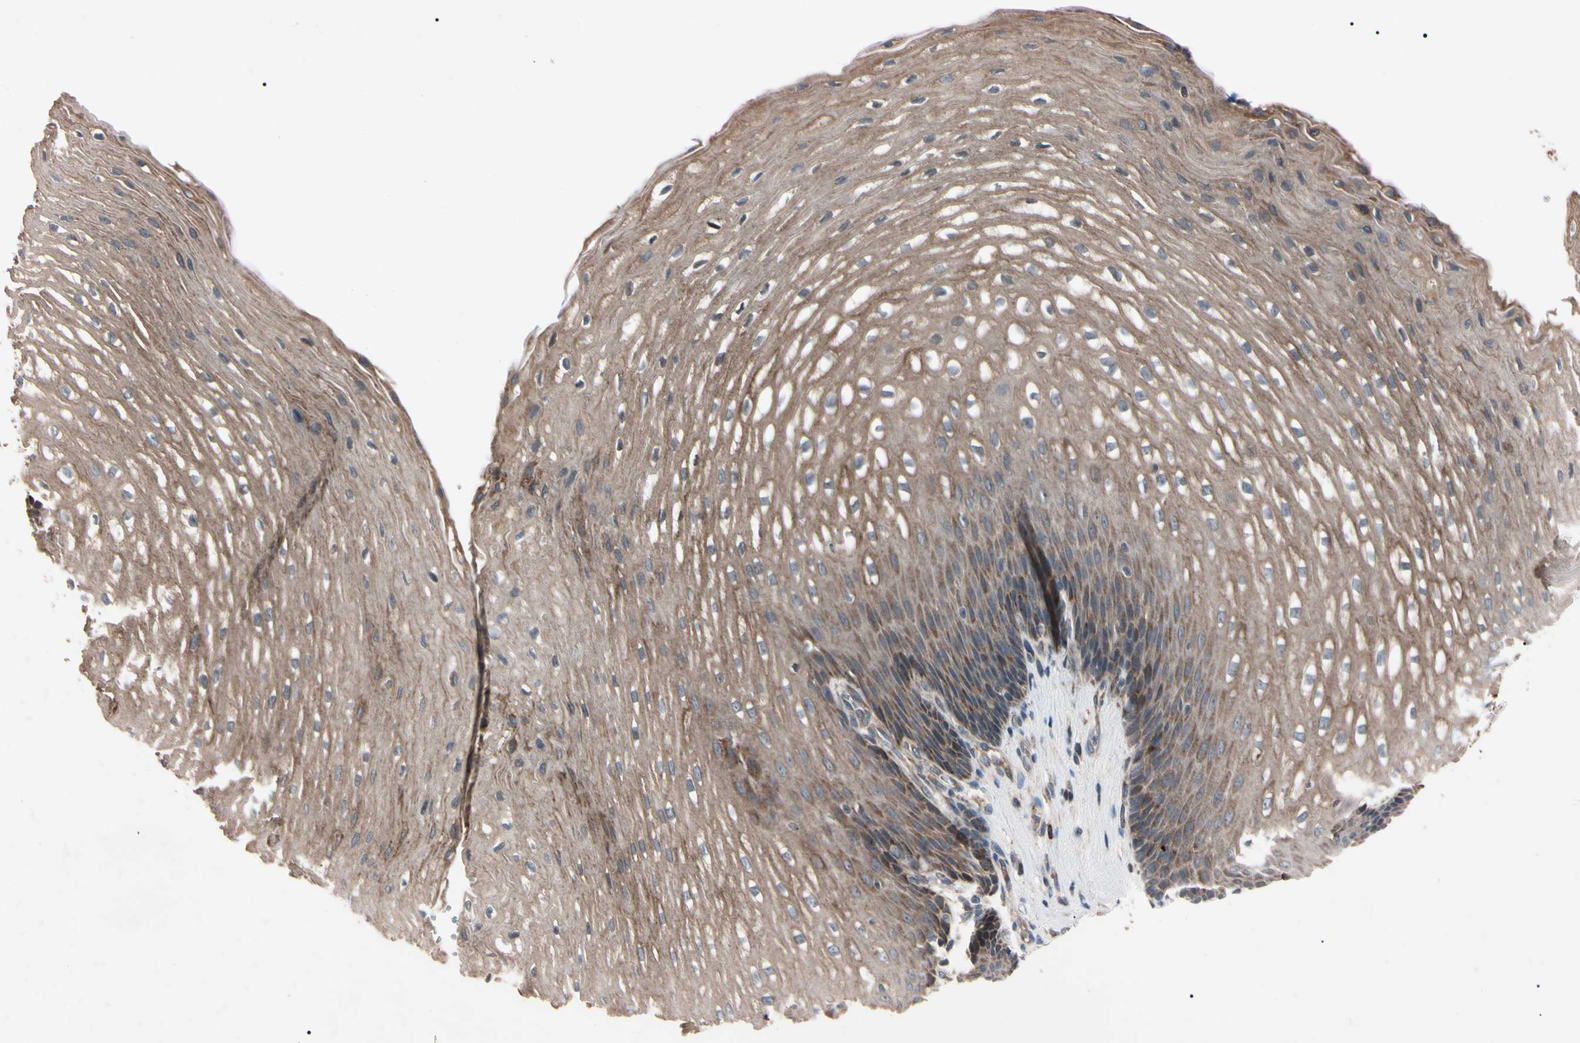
{"staining": {"intensity": "moderate", "quantity": ">75%", "location": "cytoplasmic/membranous"}, "tissue": "esophagus", "cell_type": "Squamous epithelial cells", "image_type": "normal", "snomed": [{"axis": "morphology", "description": "Normal tissue, NOS"}, {"axis": "topography", "description": "Esophagus"}], "caption": "Unremarkable esophagus demonstrates moderate cytoplasmic/membranous positivity in about >75% of squamous epithelial cells, visualized by immunohistochemistry.", "gene": "TNFRSF1A", "patient": {"sex": "male", "age": 48}}